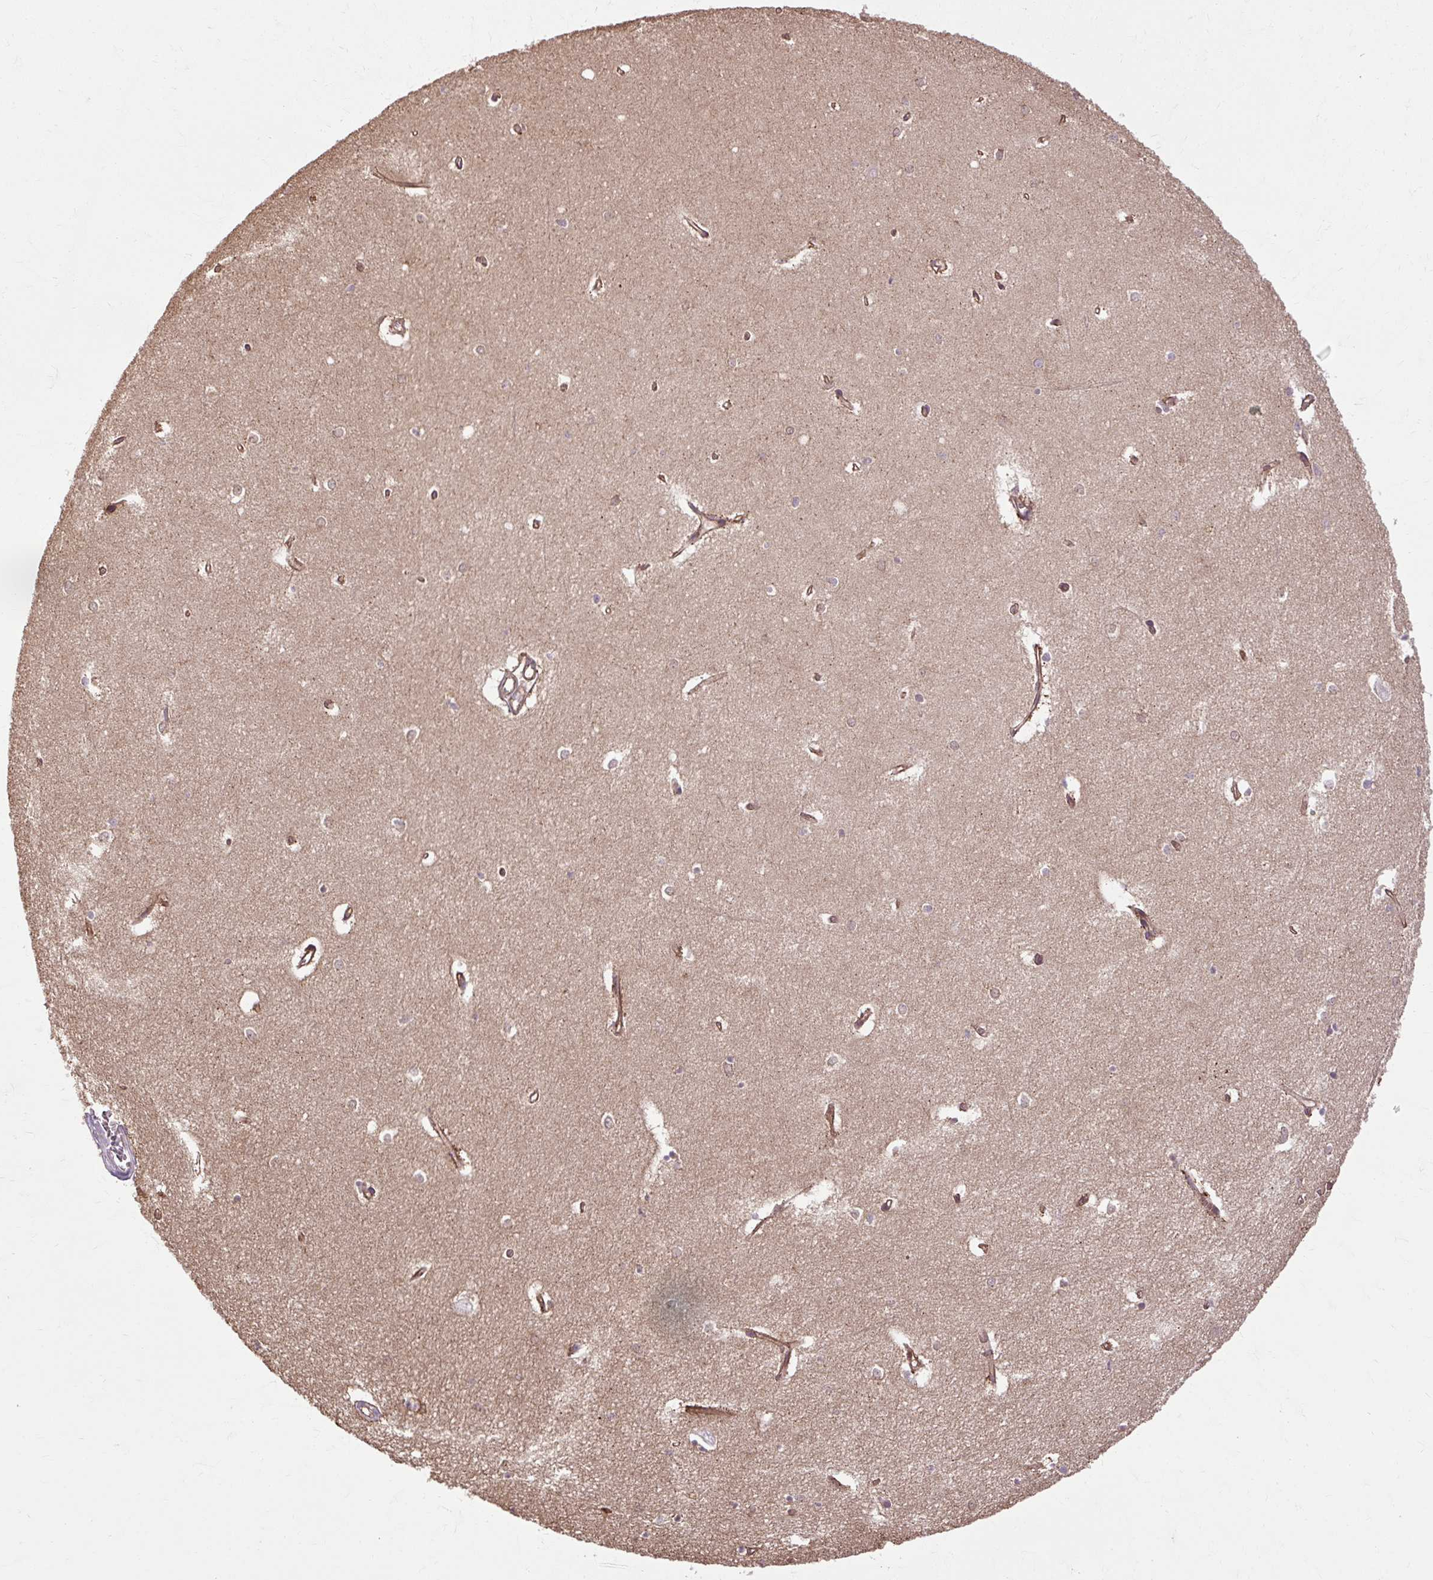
{"staining": {"intensity": "negative", "quantity": "none", "location": "none"}, "tissue": "hippocampus", "cell_type": "Glial cells", "image_type": "normal", "snomed": [{"axis": "morphology", "description": "Normal tissue, NOS"}, {"axis": "topography", "description": "Hippocampus"}], "caption": "IHC of normal hippocampus exhibits no expression in glial cells. Brightfield microscopy of IHC stained with DAB (brown) and hematoxylin (blue), captured at high magnification.", "gene": "CCDC93", "patient": {"sex": "female", "age": 64}}